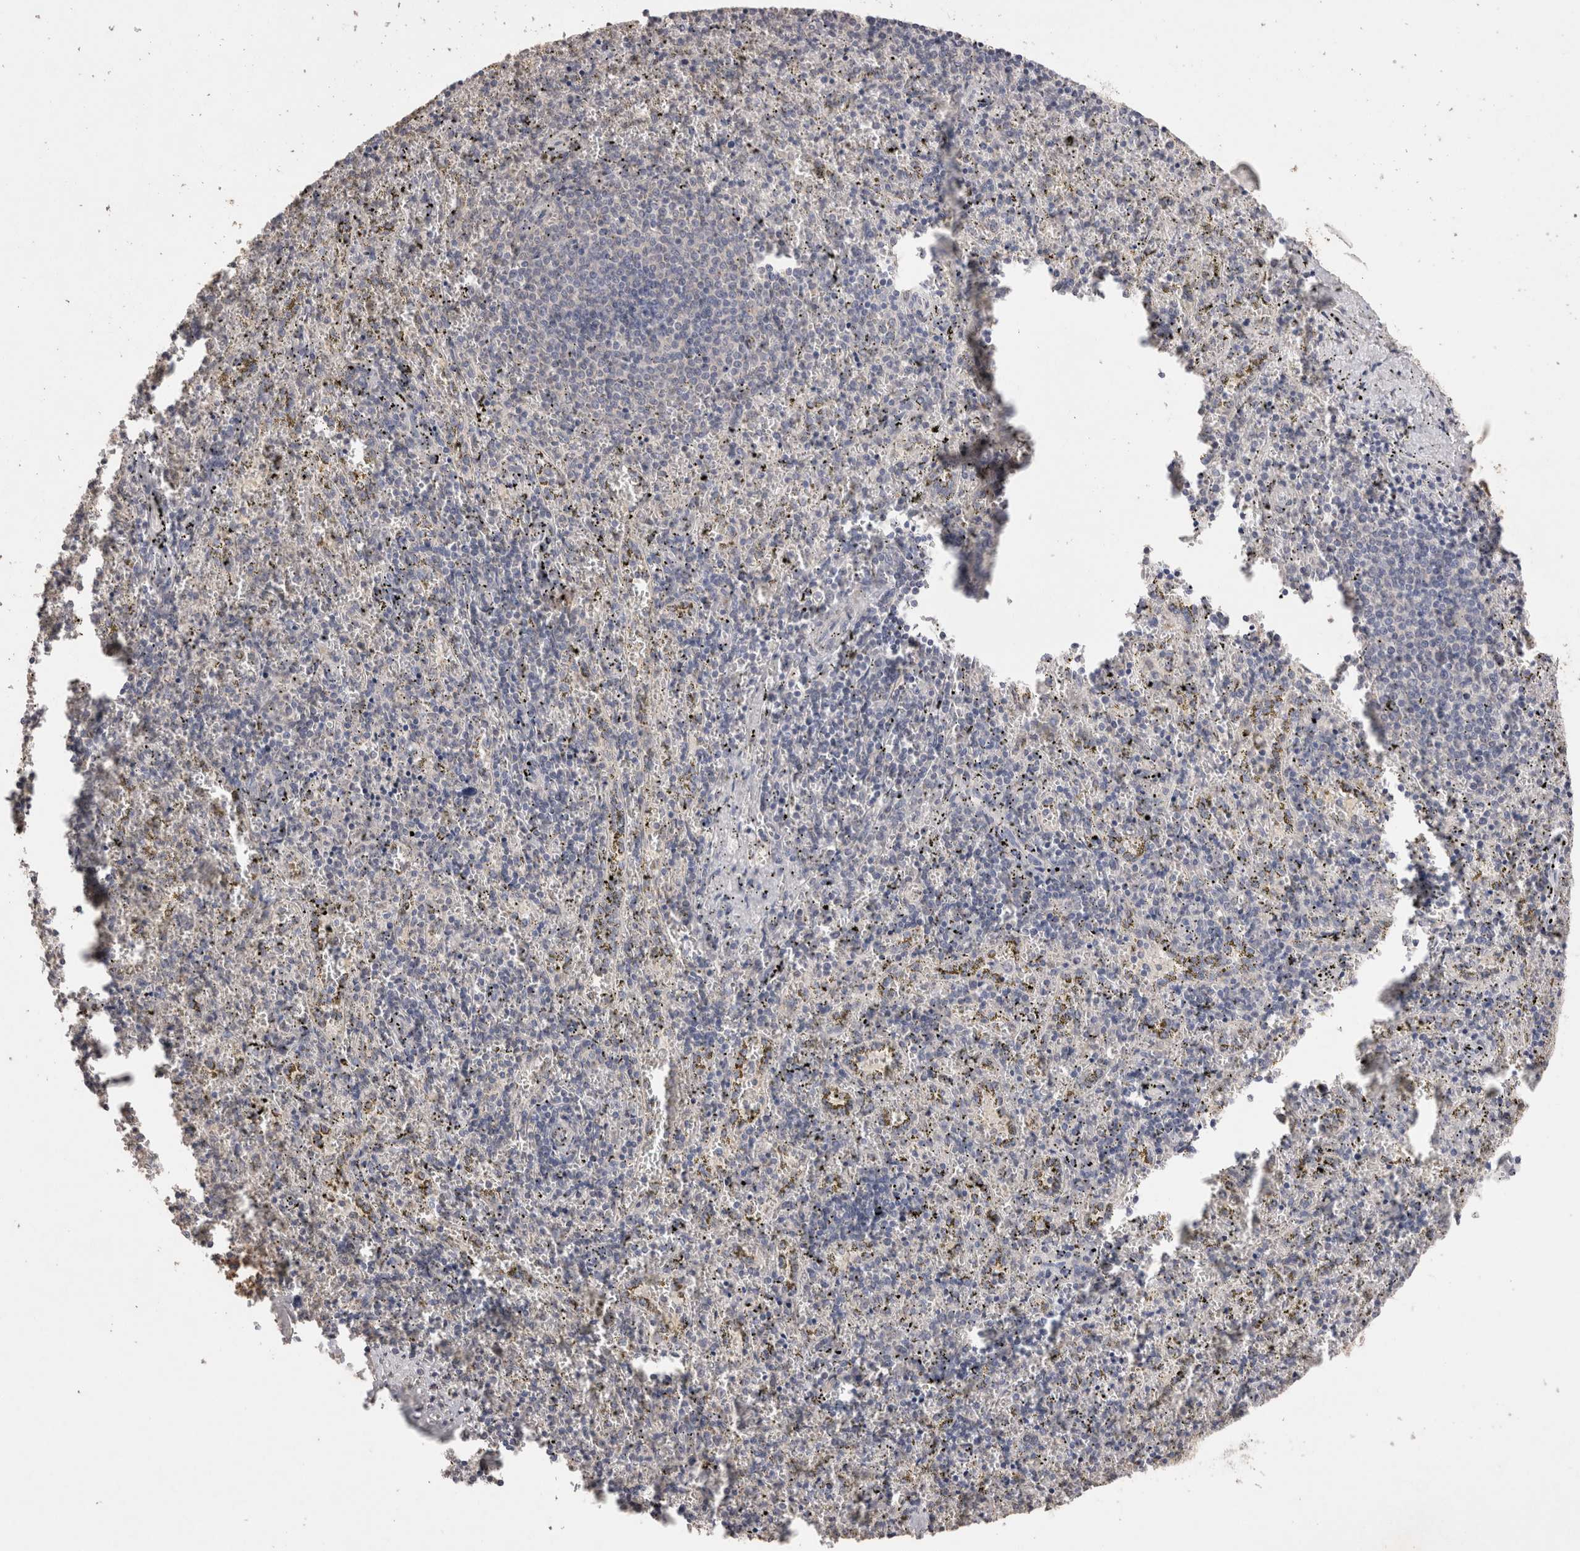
{"staining": {"intensity": "negative", "quantity": "none", "location": "none"}, "tissue": "spleen", "cell_type": "Cells in red pulp", "image_type": "normal", "snomed": [{"axis": "morphology", "description": "Normal tissue, NOS"}, {"axis": "topography", "description": "Spleen"}], "caption": "DAB (3,3'-diaminobenzidine) immunohistochemical staining of unremarkable human spleen exhibits no significant expression in cells in red pulp.", "gene": "CDH6", "patient": {"sex": "male", "age": 11}}